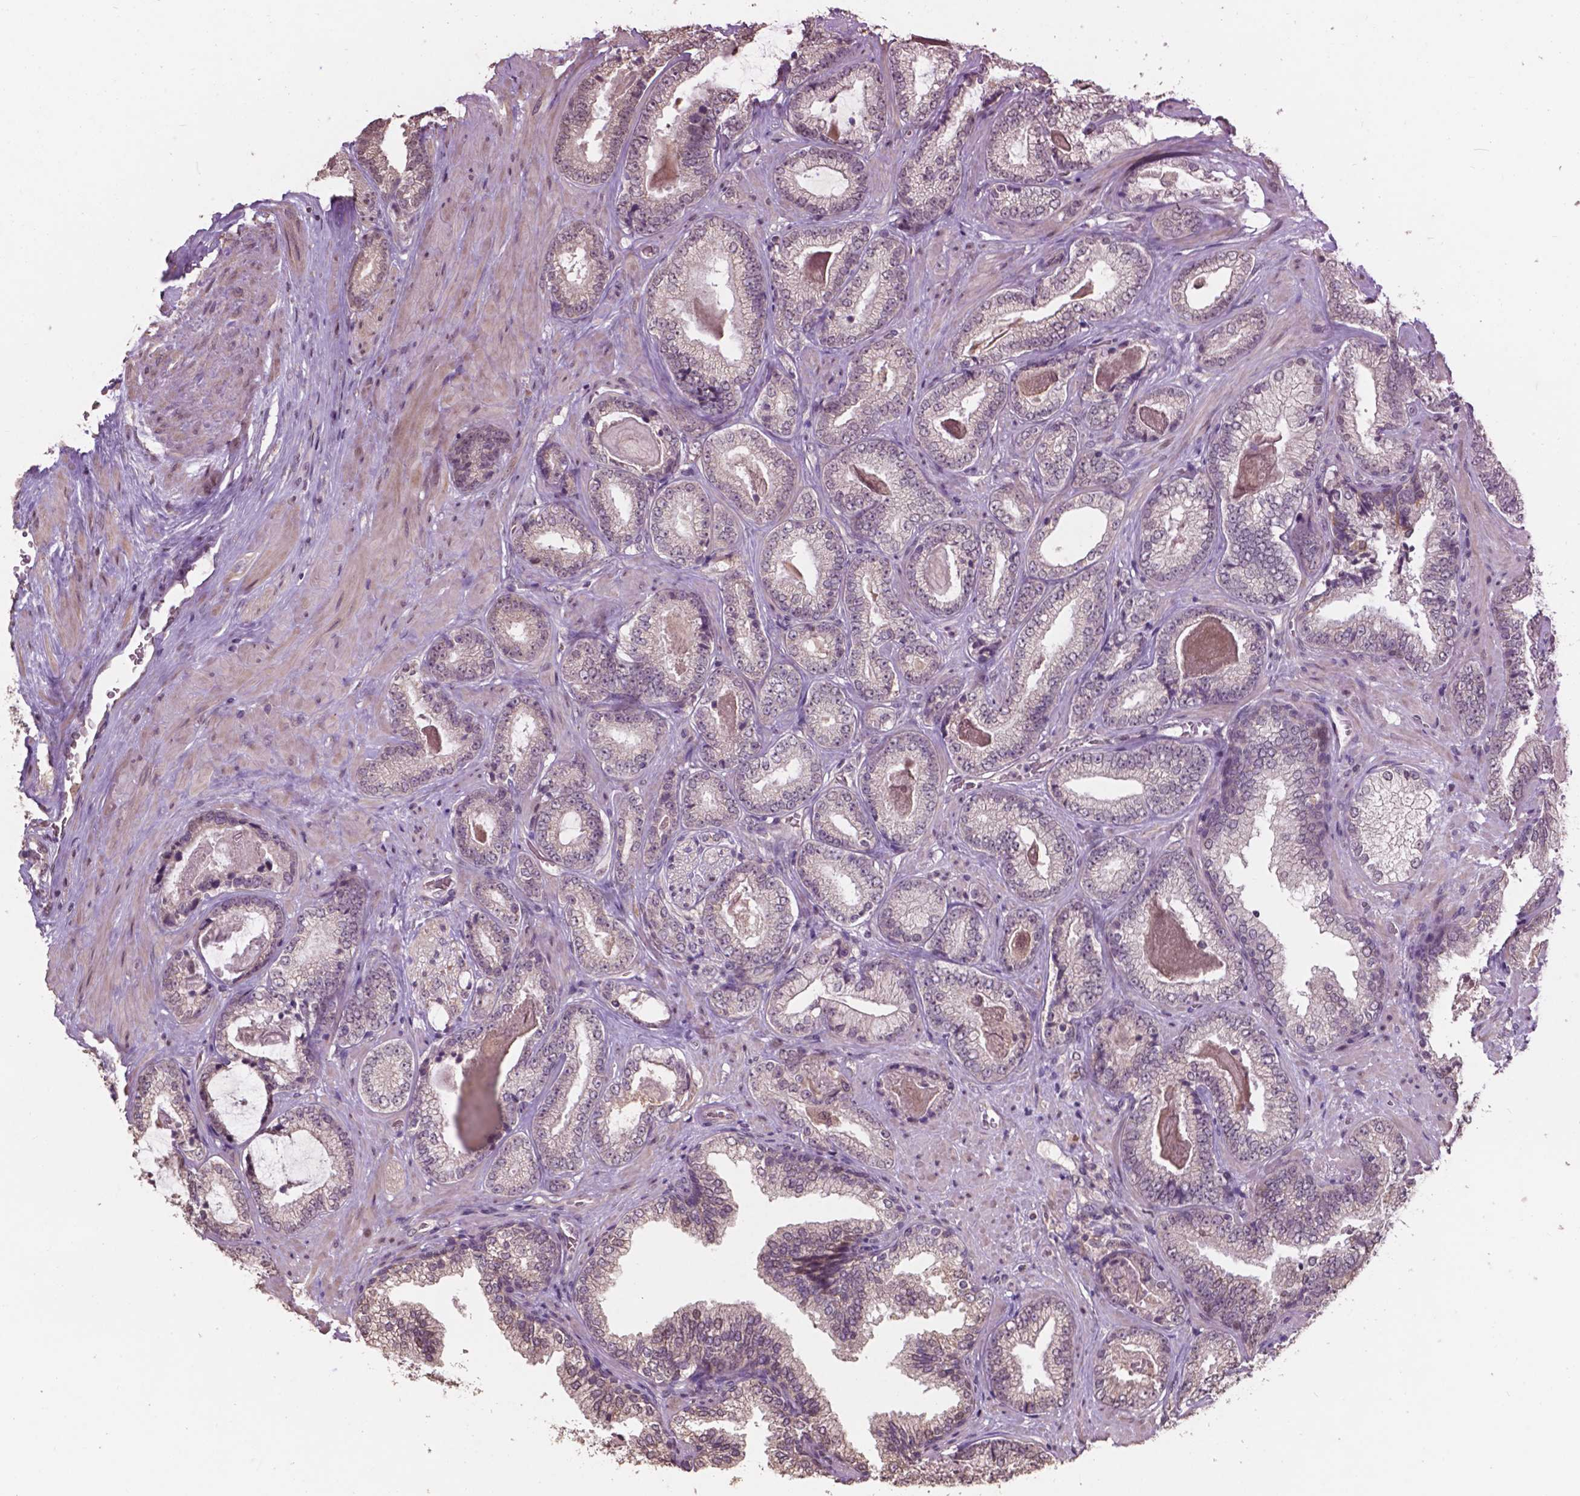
{"staining": {"intensity": "negative", "quantity": "none", "location": "none"}, "tissue": "prostate cancer", "cell_type": "Tumor cells", "image_type": "cancer", "snomed": [{"axis": "morphology", "description": "Adenocarcinoma, Low grade"}, {"axis": "topography", "description": "Prostate"}], "caption": "Prostate cancer (low-grade adenocarcinoma) stained for a protein using immunohistochemistry (IHC) displays no staining tumor cells.", "gene": "GLRA2", "patient": {"sex": "male", "age": 61}}